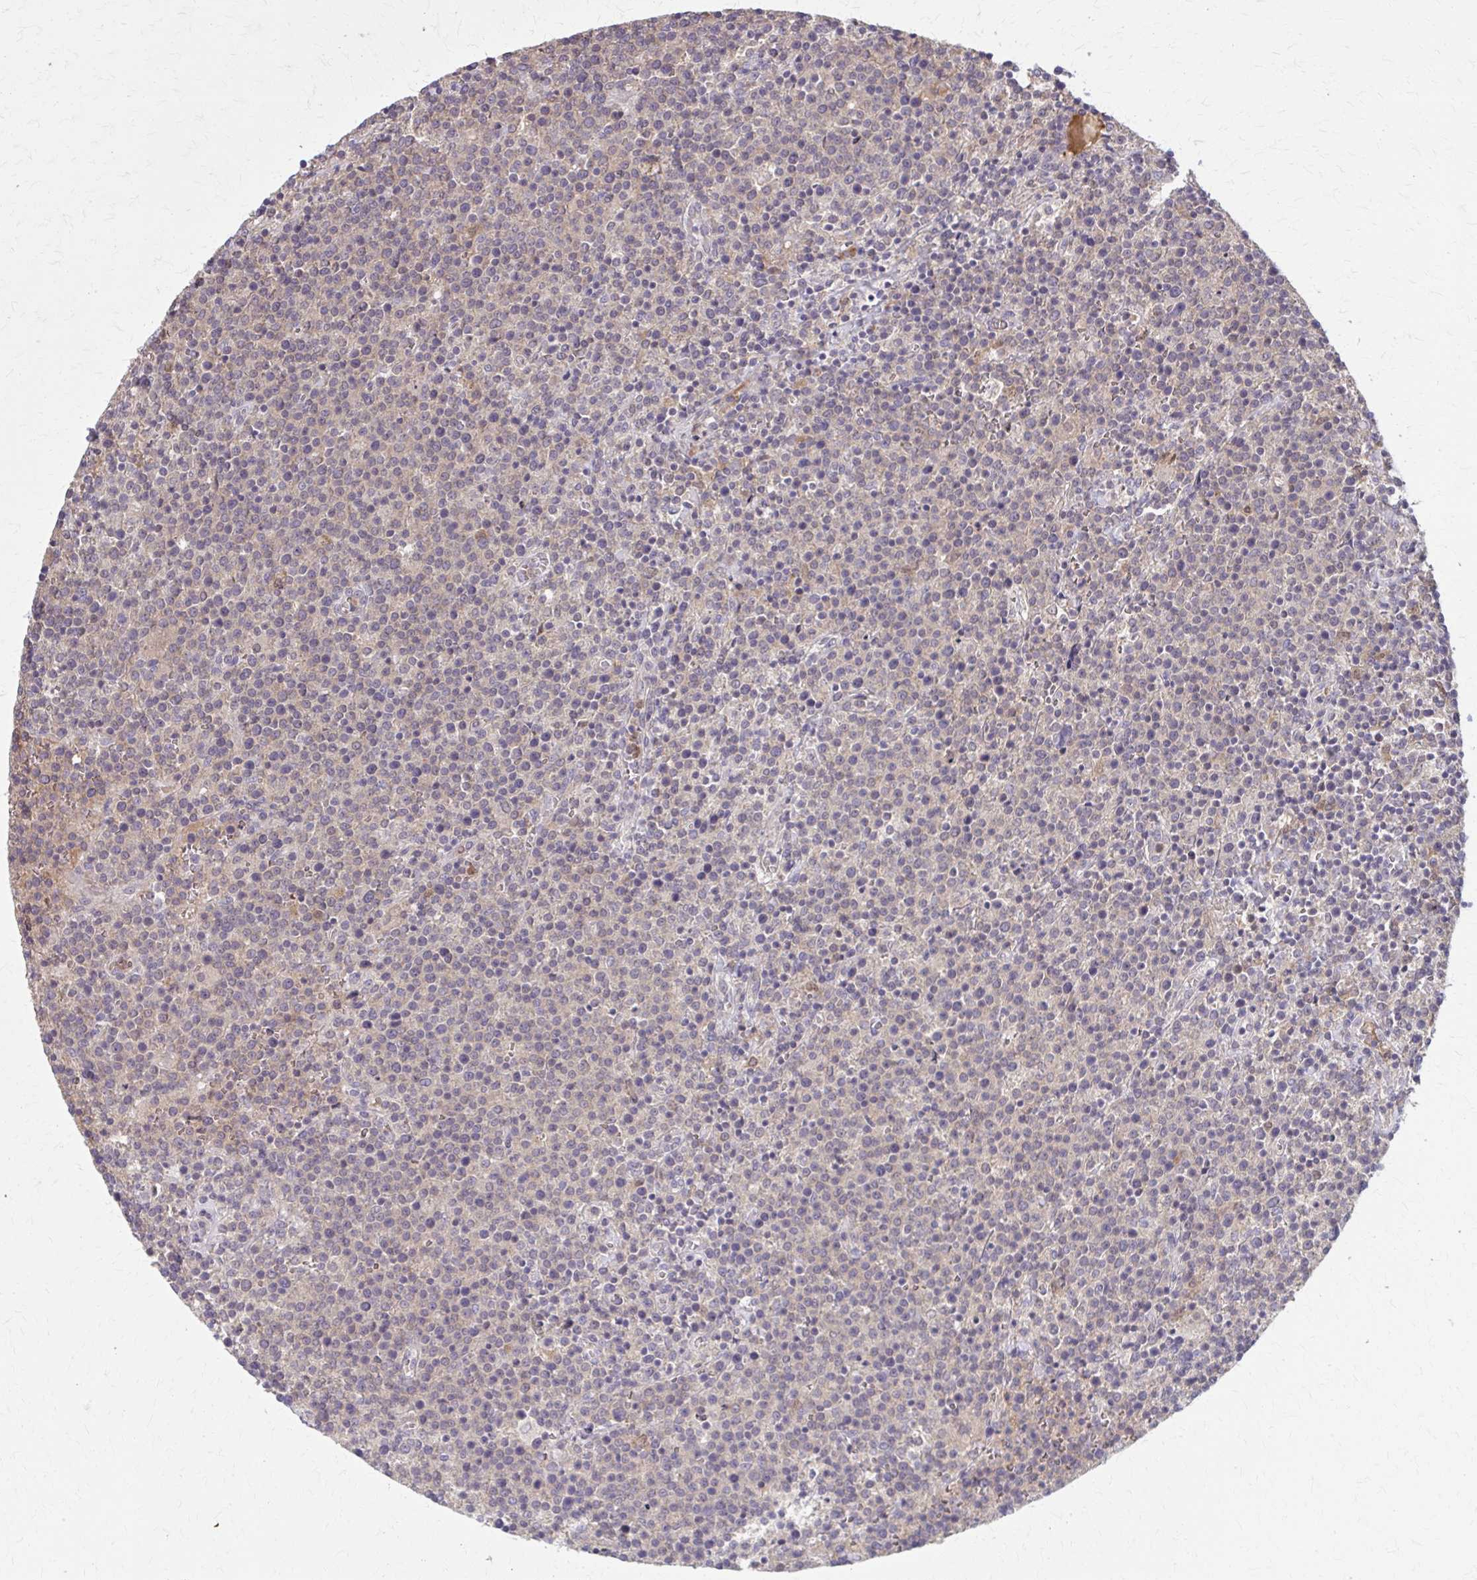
{"staining": {"intensity": "weak", "quantity": "<25%", "location": "cytoplasmic/membranous"}, "tissue": "lymphoma", "cell_type": "Tumor cells", "image_type": "cancer", "snomed": [{"axis": "morphology", "description": "Malignant lymphoma, non-Hodgkin's type, High grade"}, {"axis": "topography", "description": "Lymph node"}], "caption": "Micrograph shows no significant protein staining in tumor cells of lymphoma.", "gene": "NRBF2", "patient": {"sex": "male", "age": 61}}